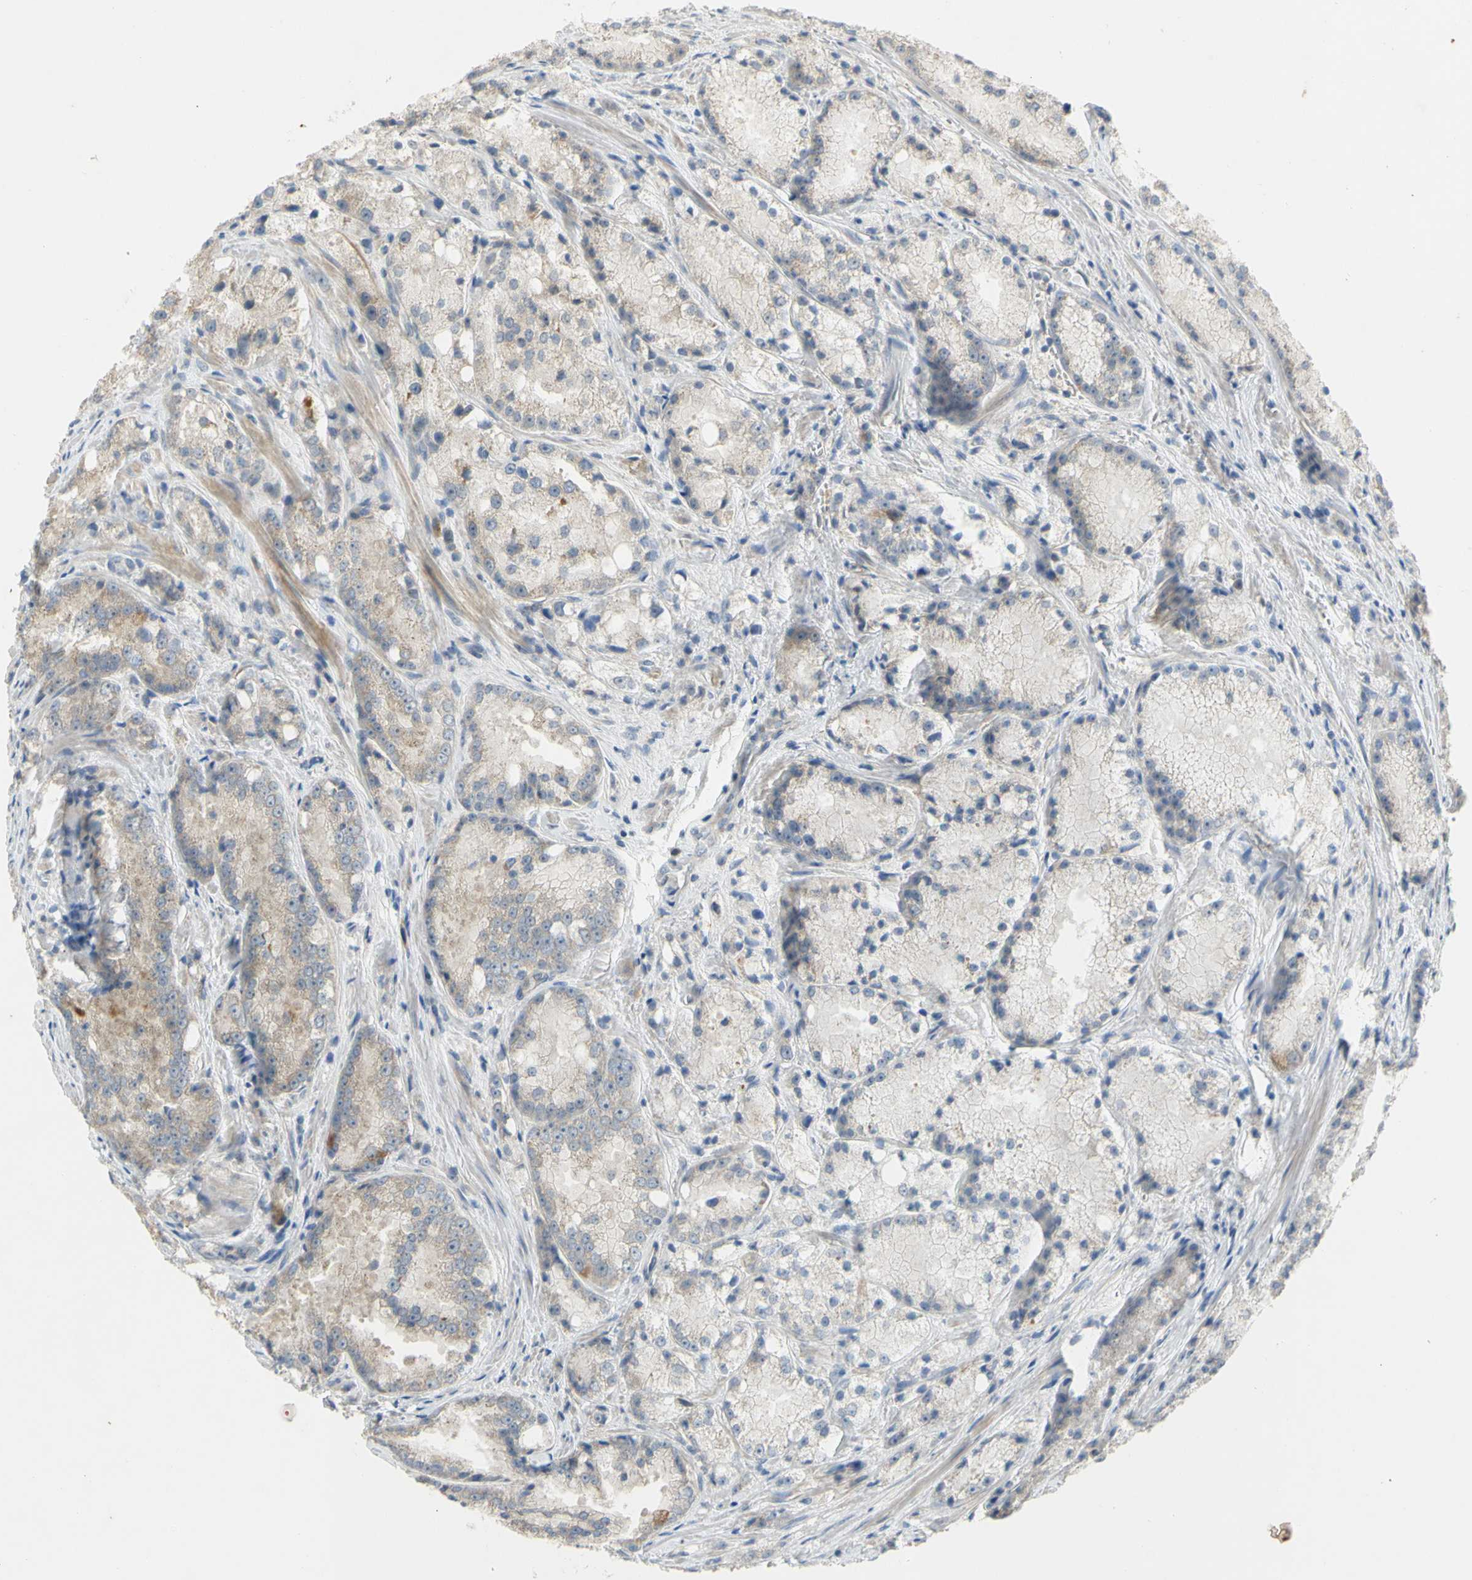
{"staining": {"intensity": "moderate", "quantity": "<25%", "location": "cytoplasmic/membranous"}, "tissue": "prostate cancer", "cell_type": "Tumor cells", "image_type": "cancer", "snomed": [{"axis": "morphology", "description": "Adenocarcinoma, Low grade"}, {"axis": "topography", "description": "Prostate"}], "caption": "Protein expression analysis of prostate low-grade adenocarcinoma shows moderate cytoplasmic/membranous positivity in approximately <25% of tumor cells.", "gene": "CCNB2", "patient": {"sex": "male", "age": 64}}